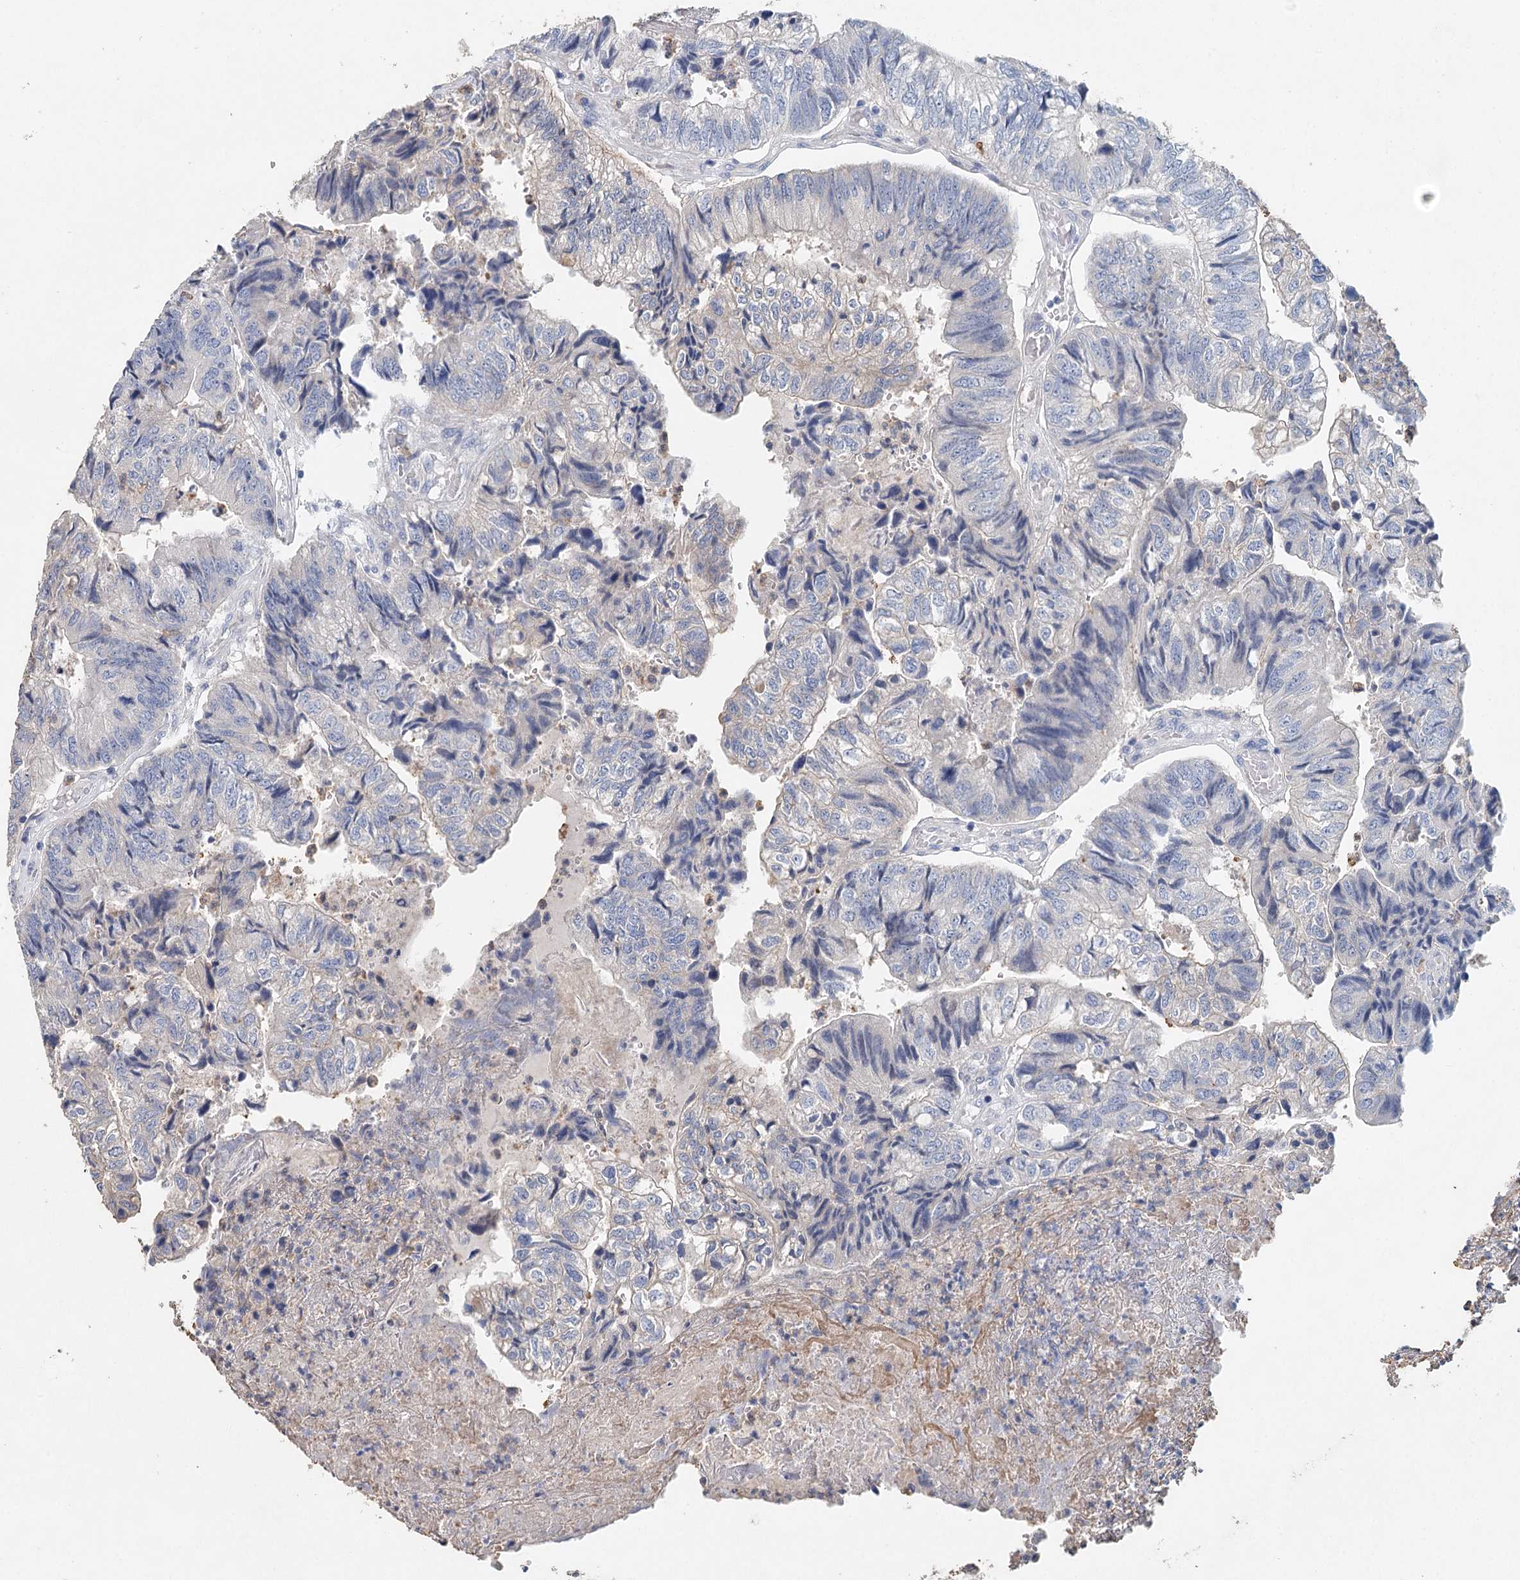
{"staining": {"intensity": "negative", "quantity": "none", "location": "none"}, "tissue": "colorectal cancer", "cell_type": "Tumor cells", "image_type": "cancer", "snomed": [{"axis": "morphology", "description": "Adenocarcinoma, NOS"}, {"axis": "topography", "description": "Colon"}], "caption": "Image shows no significant protein staining in tumor cells of colorectal cancer (adenocarcinoma).", "gene": "MYL6B", "patient": {"sex": "female", "age": 67}}